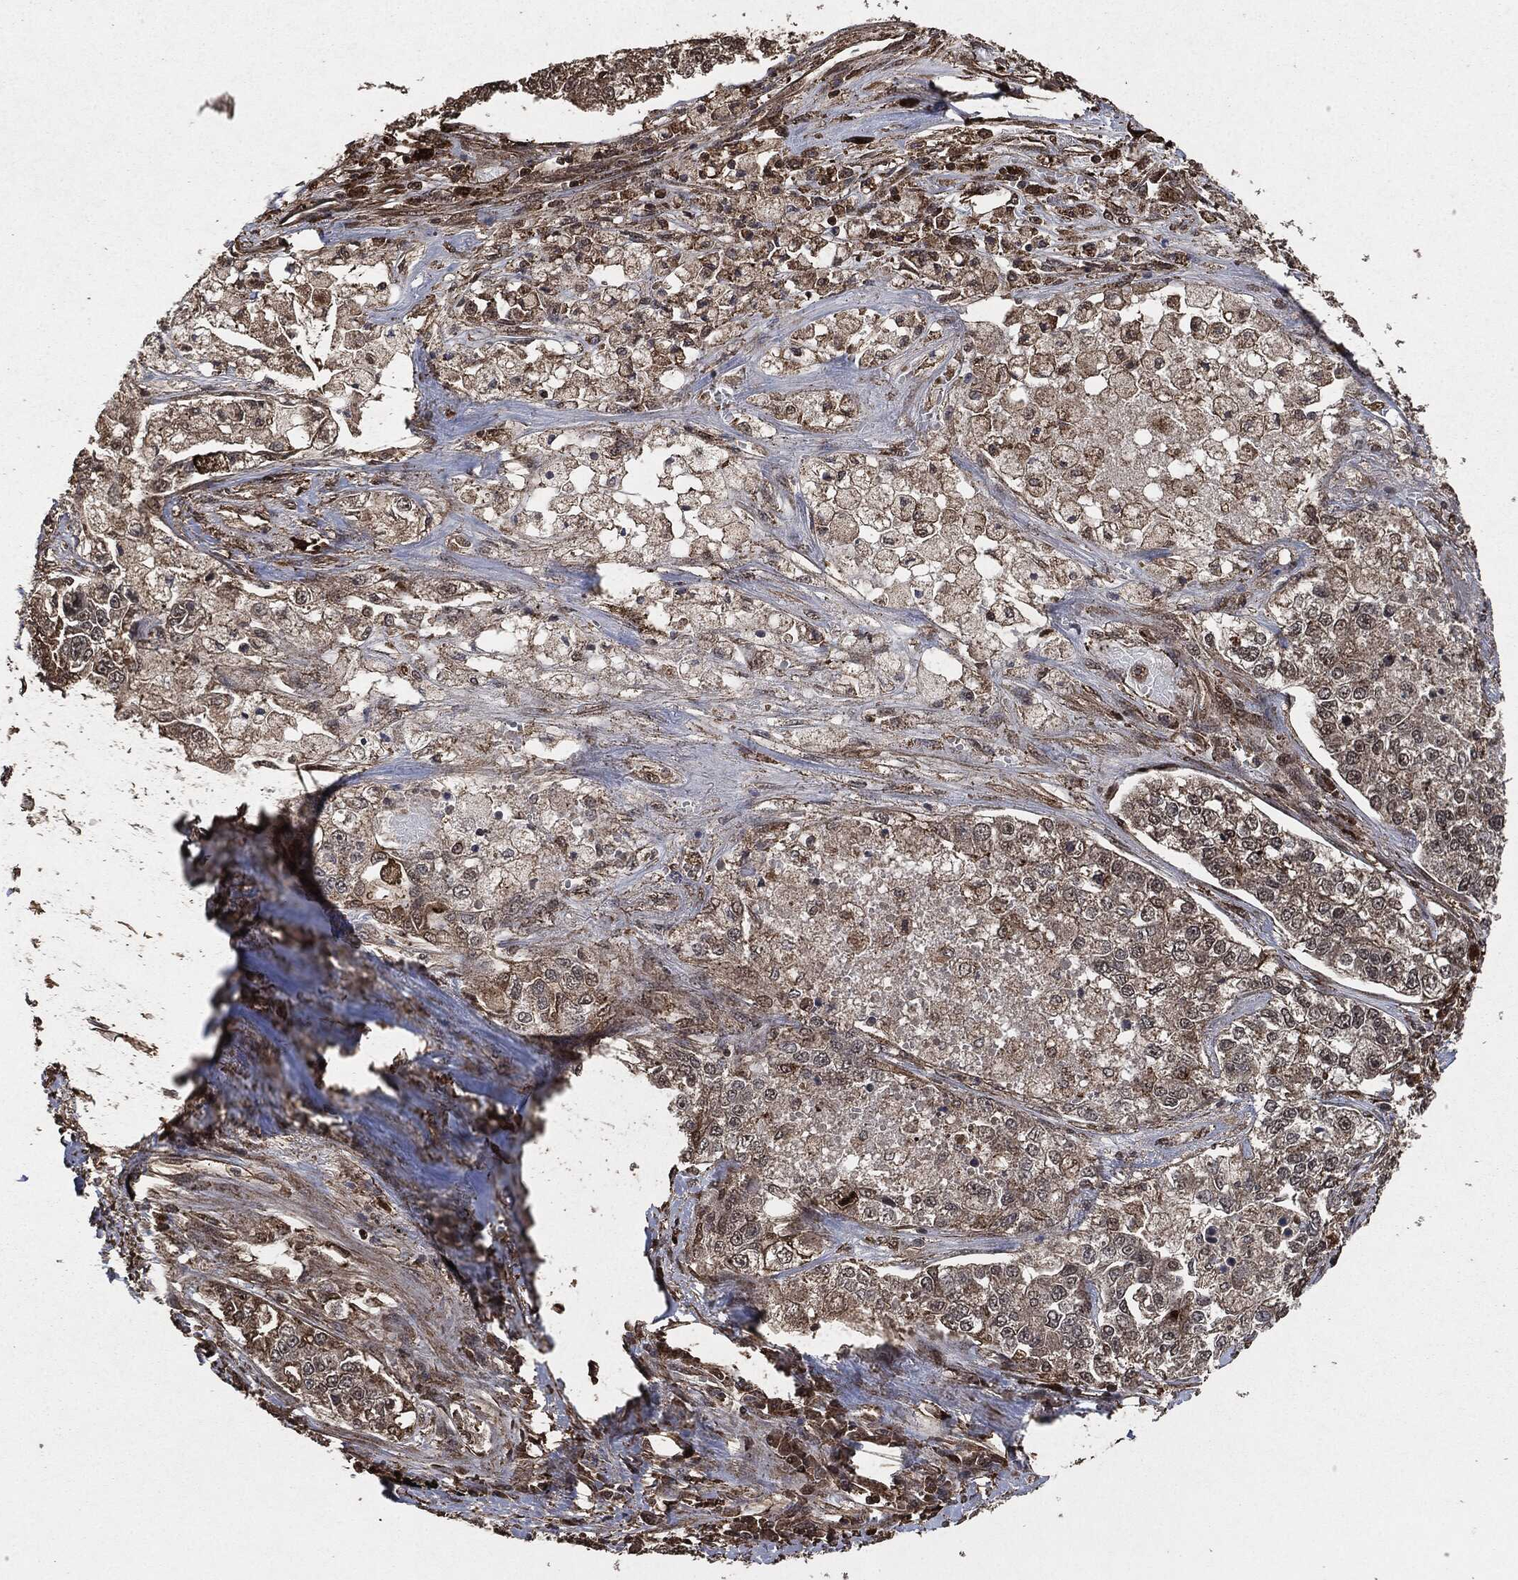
{"staining": {"intensity": "moderate", "quantity": "25%-75%", "location": "cytoplasmic/membranous"}, "tissue": "lung cancer", "cell_type": "Tumor cells", "image_type": "cancer", "snomed": [{"axis": "morphology", "description": "Adenocarcinoma, NOS"}, {"axis": "topography", "description": "Lung"}], "caption": "Tumor cells exhibit medium levels of moderate cytoplasmic/membranous positivity in approximately 25%-75% of cells in human lung cancer (adenocarcinoma).", "gene": "EGFR", "patient": {"sex": "male", "age": 49}}